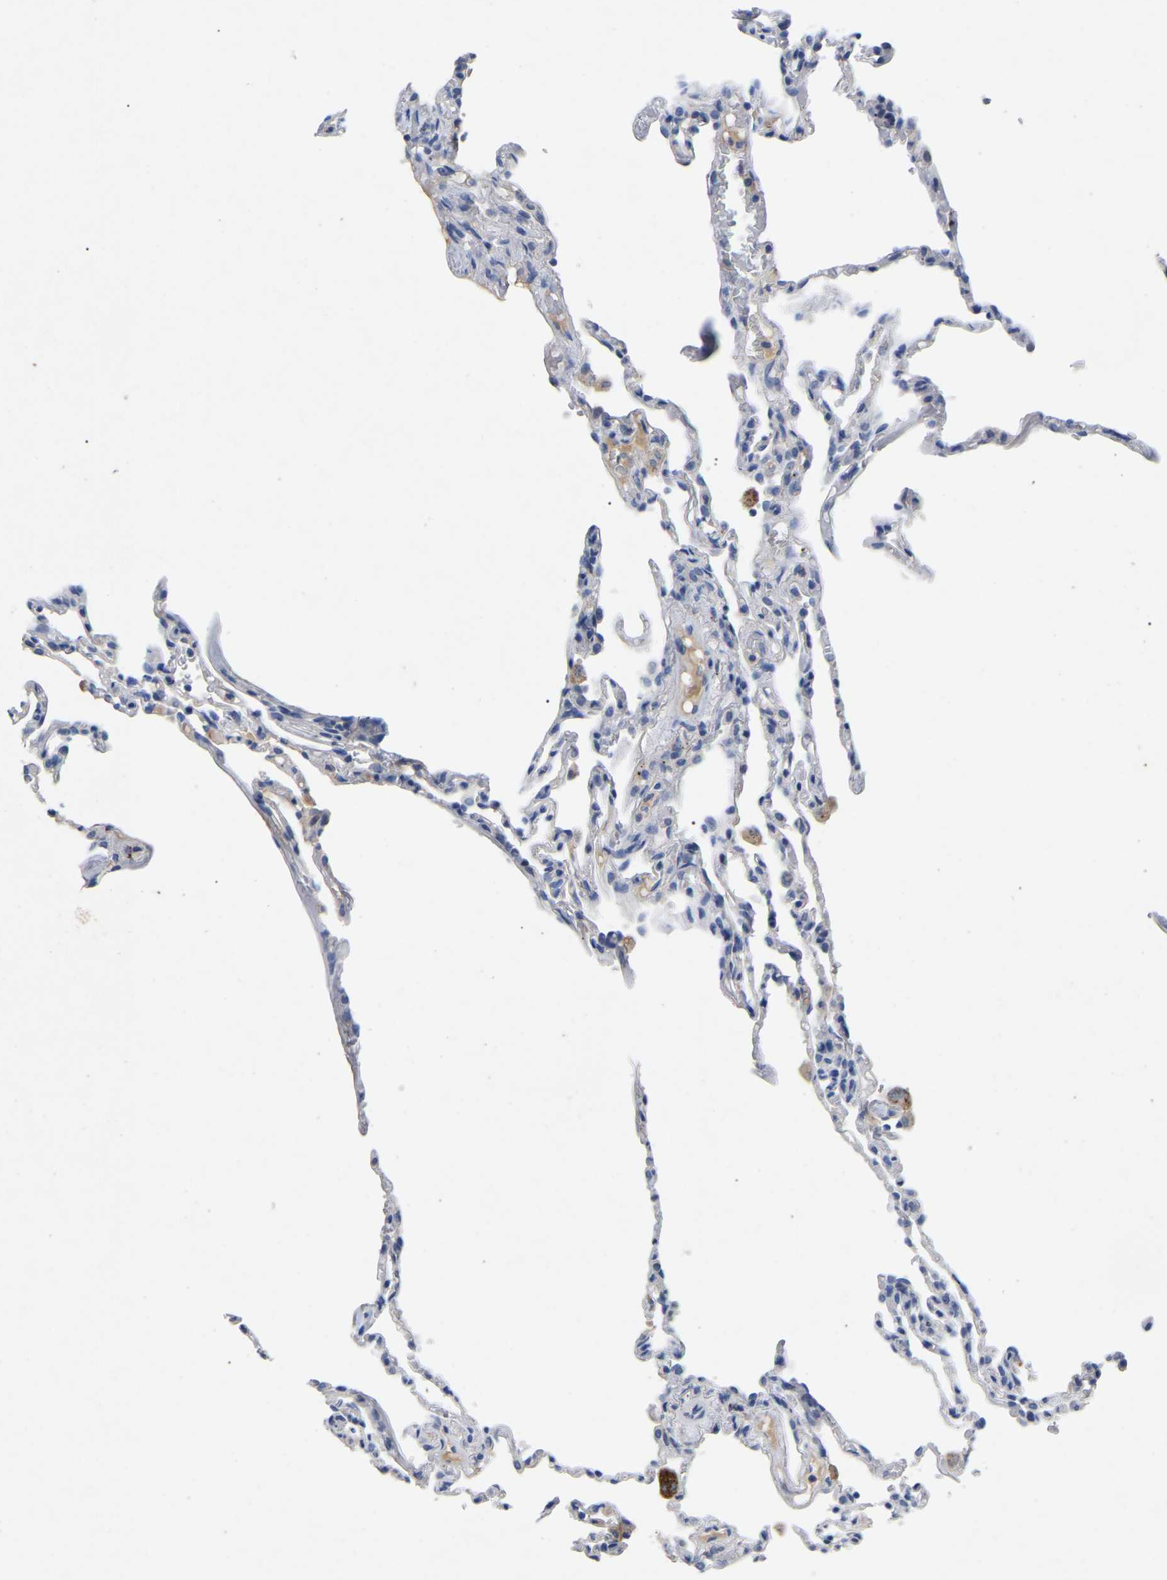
{"staining": {"intensity": "negative", "quantity": "none", "location": "none"}, "tissue": "lung", "cell_type": "Alveolar cells", "image_type": "normal", "snomed": [{"axis": "morphology", "description": "Normal tissue, NOS"}, {"axis": "topography", "description": "Lung"}], "caption": "Immunohistochemistry (IHC) of normal lung shows no positivity in alveolar cells.", "gene": "SMPD2", "patient": {"sex": "male", "age": 59}}